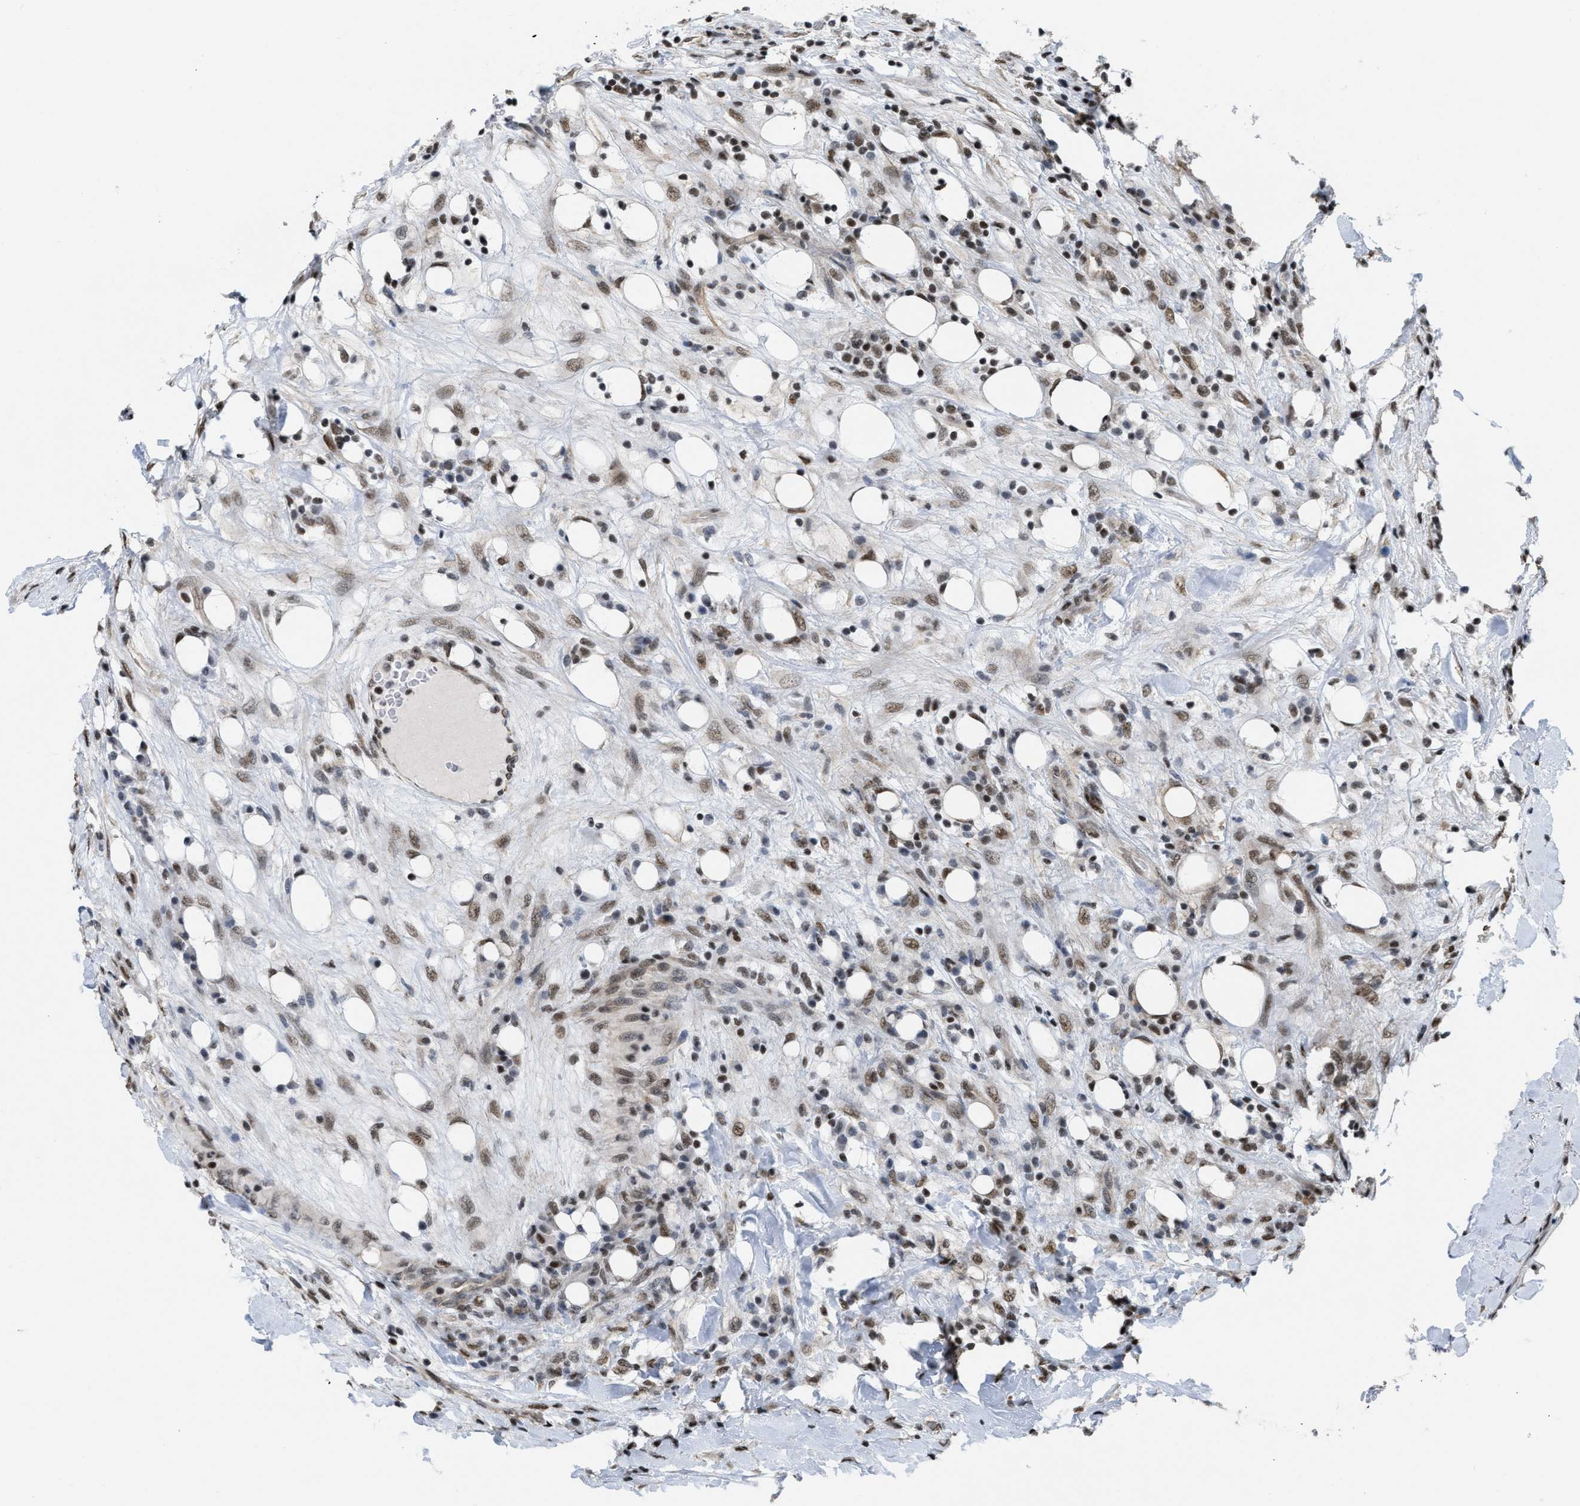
{"staining": {"intensity": "weak", "quantity": "25%-75%", "location": "nuclear"}, "tissue": "breast cancer", "cell_type": "Tumor cells", "image_type": "cancer", "snomed": [{"axis": "morphology", "description": "Duct carcinoma"}, {"axis": "topography", "description": "Breast"}], "caption": "Weak nuclear positivity for a protein is present in about 25%-75% of tumor cells of breast cancer (intraductal carcinoma) using immunohistochemistry.", "gene": "MIER1", "patient": {"sex": "female", "age": 37}}